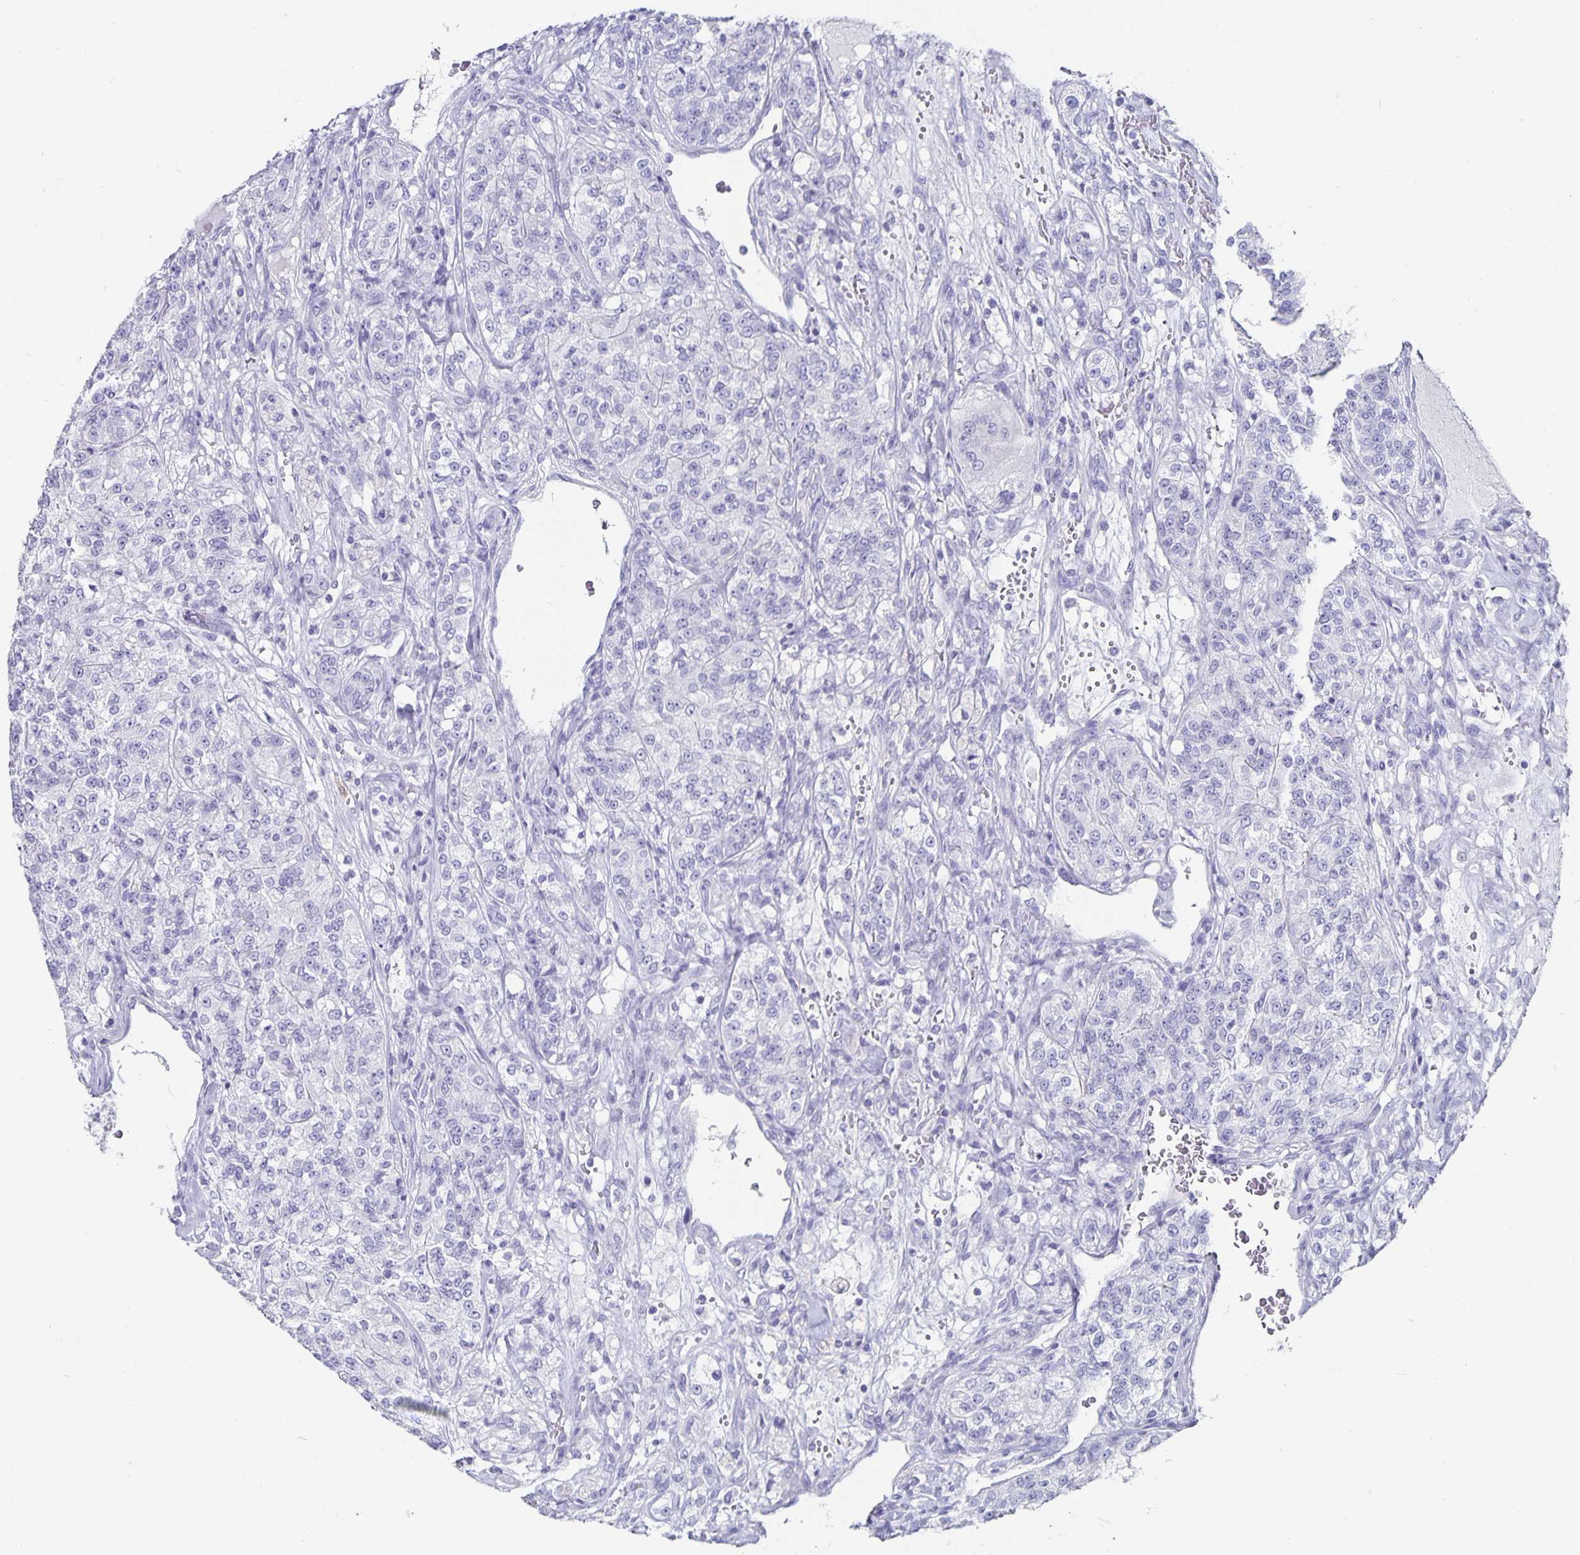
{"staining": {"intensity": "negative", "quantity": "none", "location": "none"}, "tissue": "renal cancer", "cell_type": "Tumor cells", "image_type": "cancer", "snomed": [{"axis": "morphology", "description": "Adenocarcinoma, NOS"}, {"axis": "topography", "description": "Kidney"}], "caption": "This photomicrograph is of renal cancer stained with immunohistochemistry to label a protein in brown with the nuclei are counter-stained blue. There is no staining in tumor cells.", "gene": "CHGA", "patient": {"sex": "female", "age": 63}}